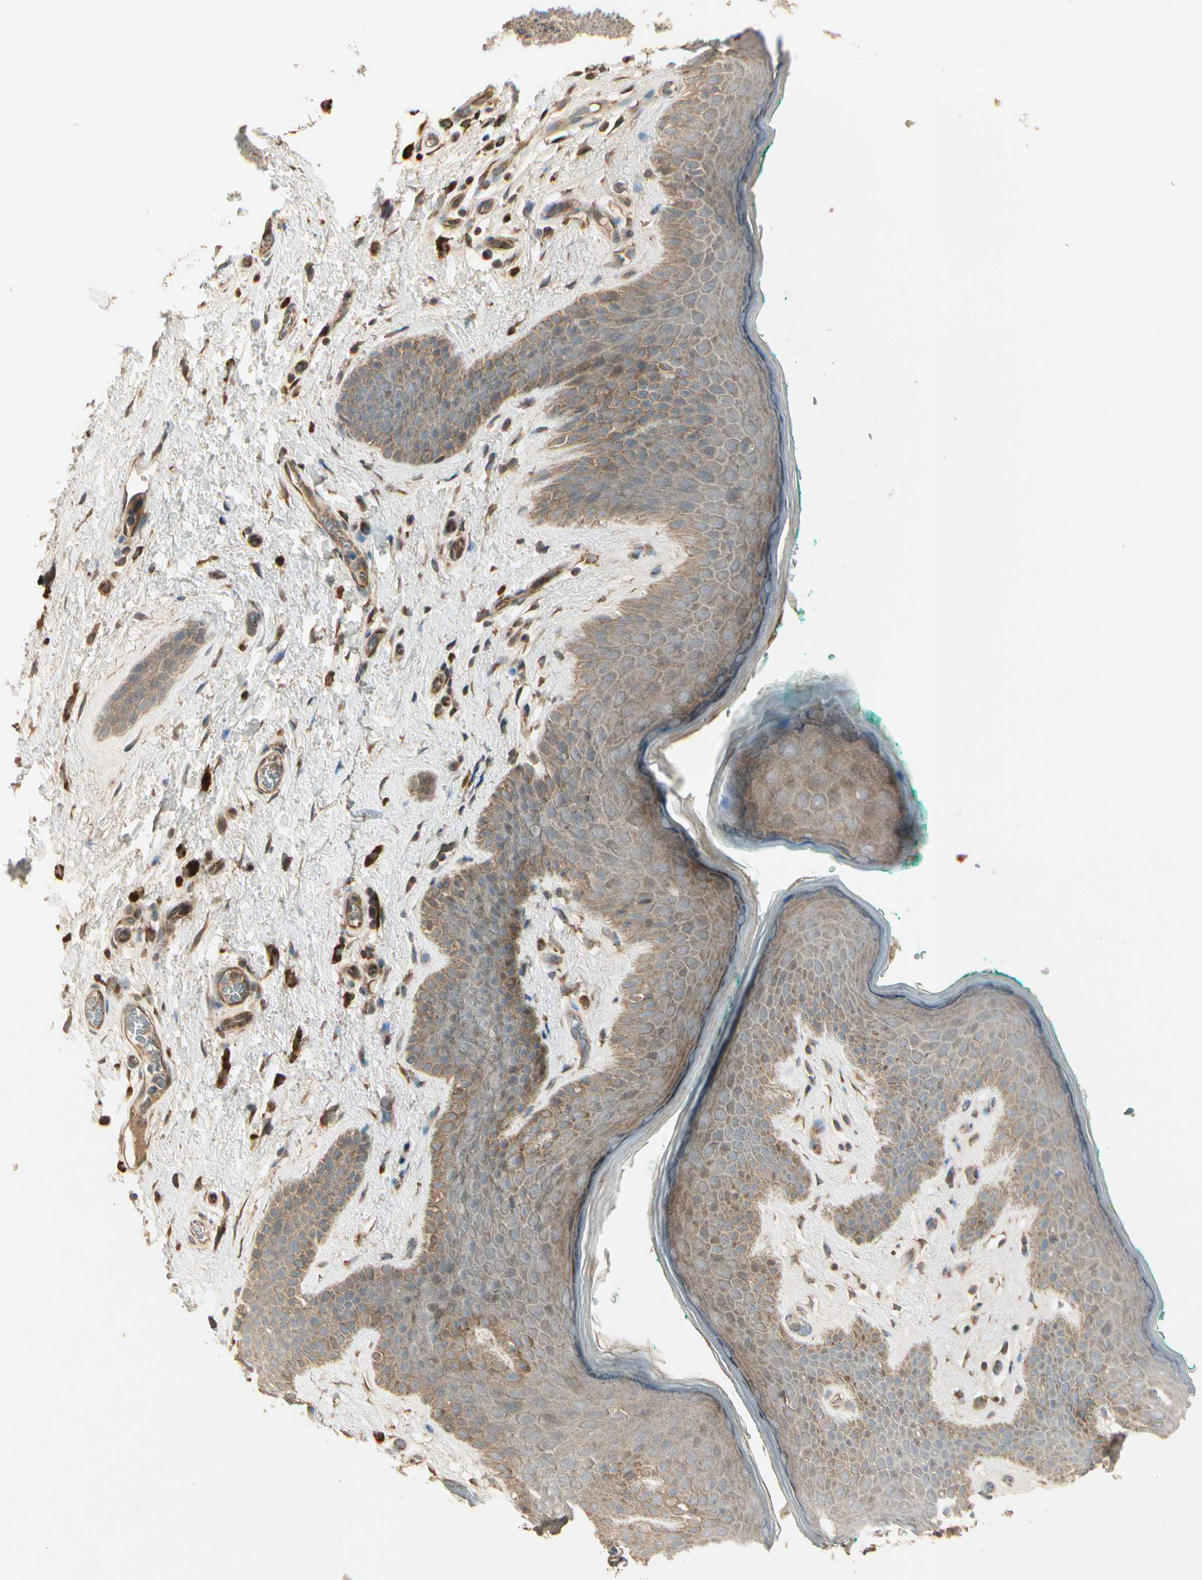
{"staining": {"intensity": "weak", "quantity": ">75%", "location": "cytoplasmic/membranous"}, "tissue": "skin", "cell_type": "Epidermal cells", "image_type": "normal", "snomed": [{"axis": "morphology", "description": "Normal tissue, NOS"}, {"axis": "topography", "description": "Anal"}], "caption": "Immunohistochemistry photomicrograph of normal human skin stained for a protein (brown), which exhibits low levels of weak cytoplasmic/membranous positivity in approximately >75% of epidermal cells.", "gene": "ACVR1", "patient": {"sex": "male", "age": 74}}